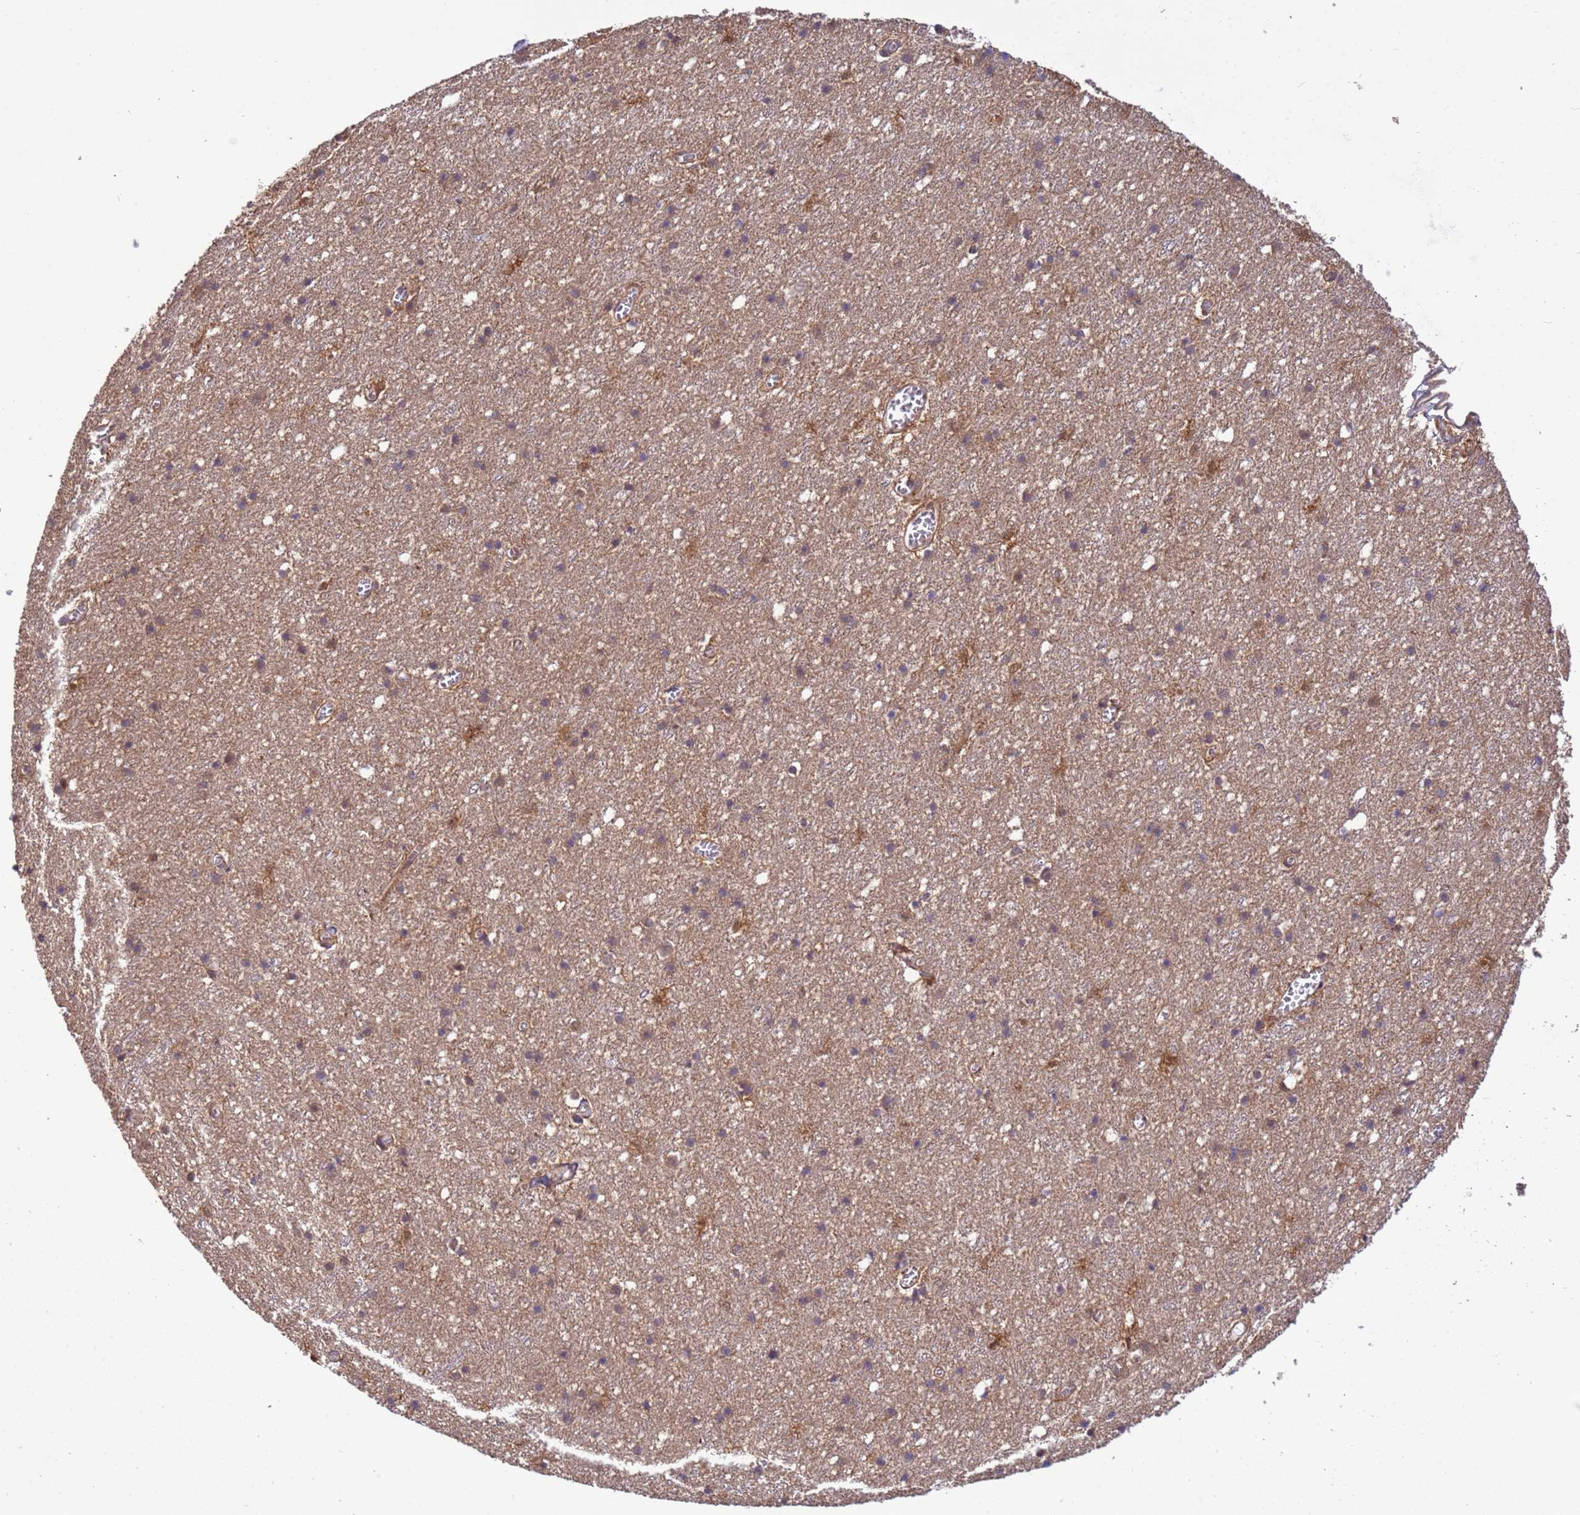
{"staining": {"intensity": "moderate", "quantity": "25%-75%", "location": "cytoplasmic/membranous"}, "tissue": "cerebral cortex", "cell_type": "Endothelial cells", "image_type": "normal", "snomed": [{"axis": "morphology", "description": "Normal tissue, NOS"}, {"axis": "topography", "description": "Cerebral cortex"}], "caption": "Immunohistochemistry (DAB (3,3'-diaminobenzidine)) staining of benign cerebral cortex demonstrates moderate cytoplasmic/membranous protein expression in about 25%-75% of endothelial cells.", "gene": "NPEPPS", "patient": {"sex": "female", "age": 64}}